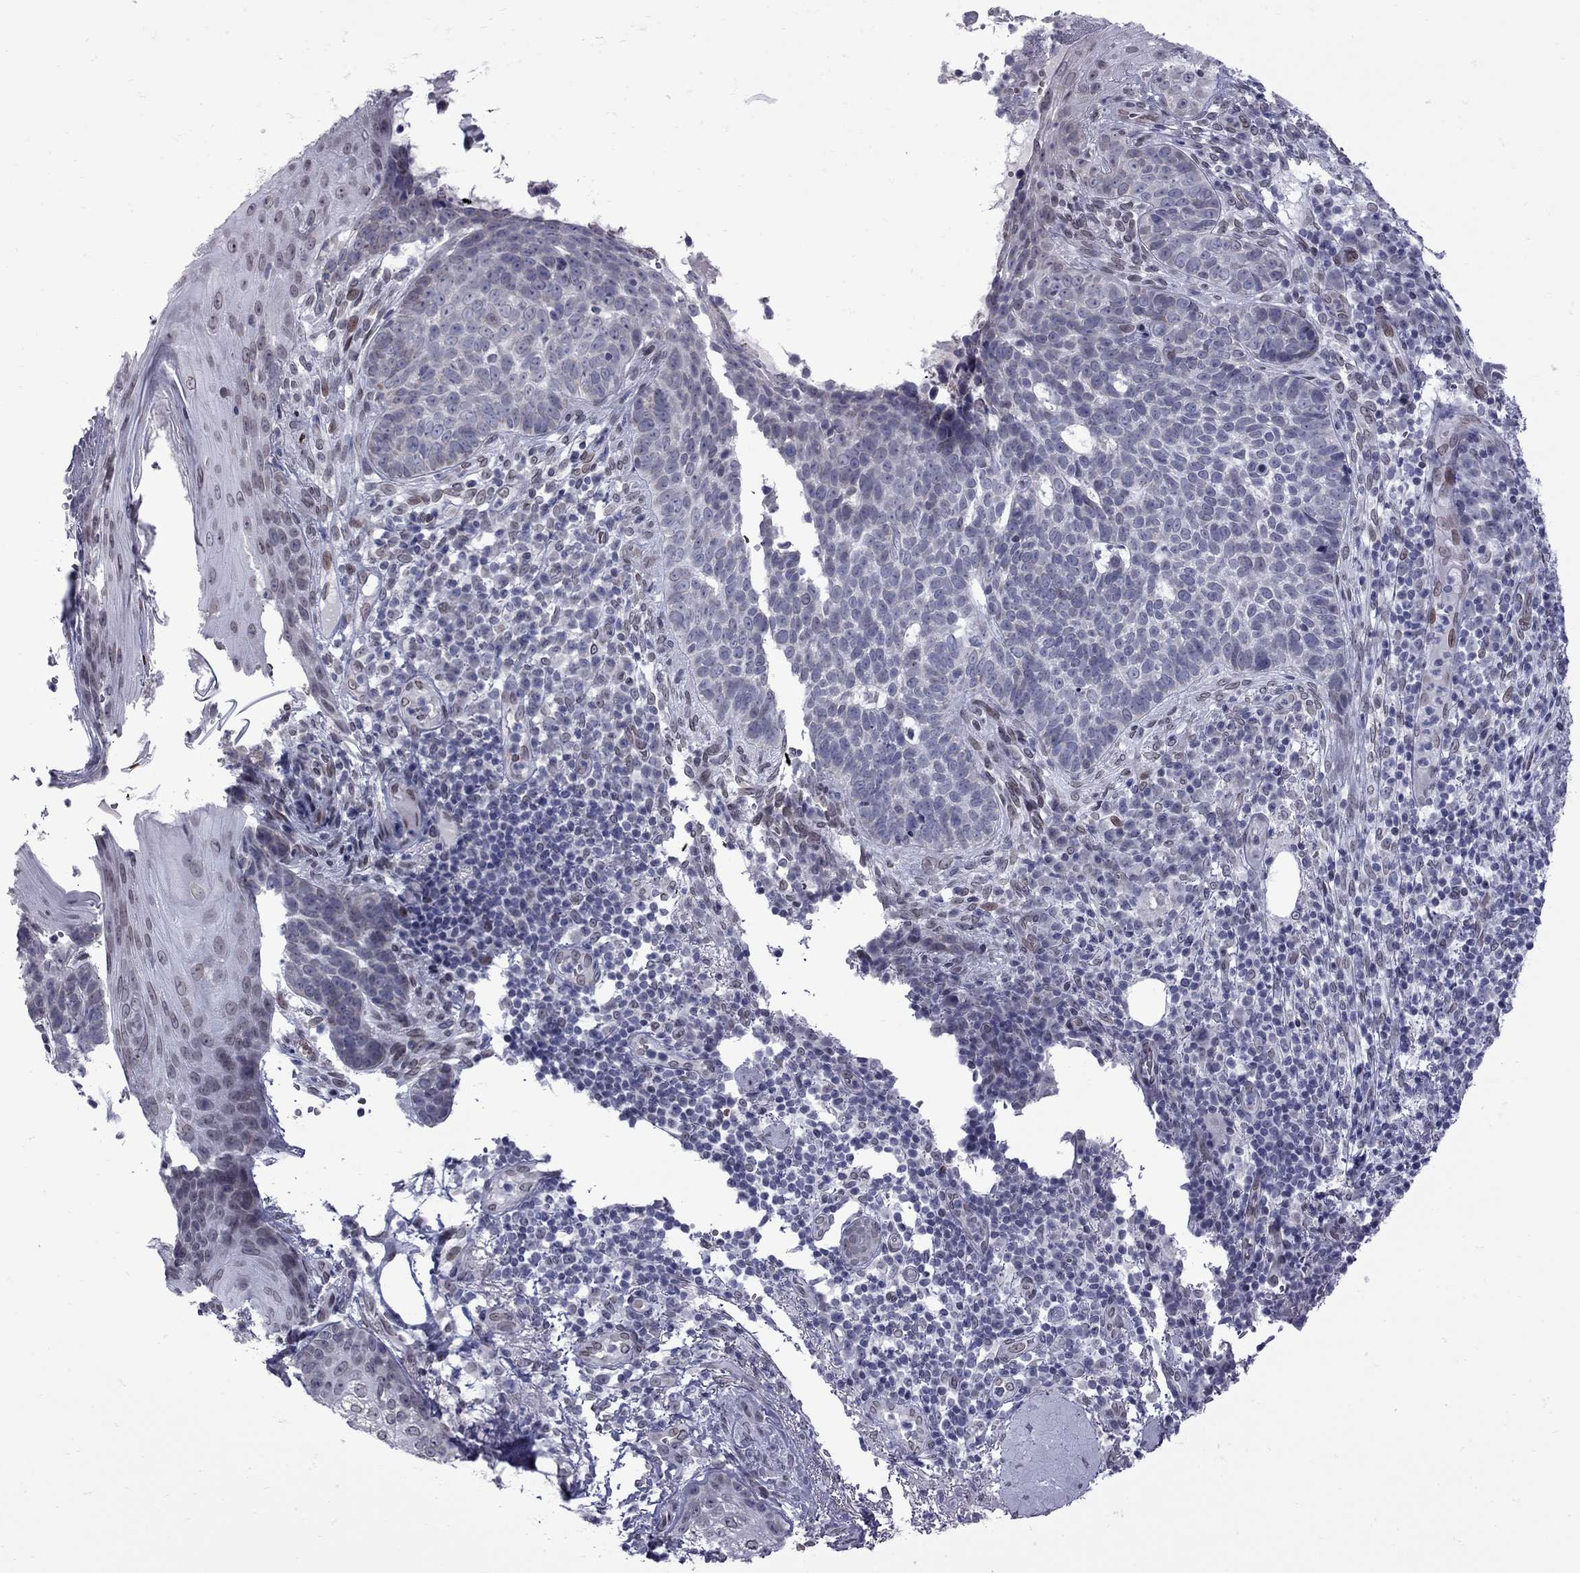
{"staining": {"intensity": "negative", "quantity": "none", "location": "none"}, "tissue": "skin cancer", "cell_type": "Tumor cells", "image_type": "cancer", "snomed": [{"axis": "morphology", "description": "Basal cell carcinoma"}, {"axis": "topography", "description": "Skin"}], "caption": "Tumor cells show no significant positivity in skin cancer (basal cell carcinoma).", "gene": "CLTCL1", "patient": {"sex": "female", "age": 69}}